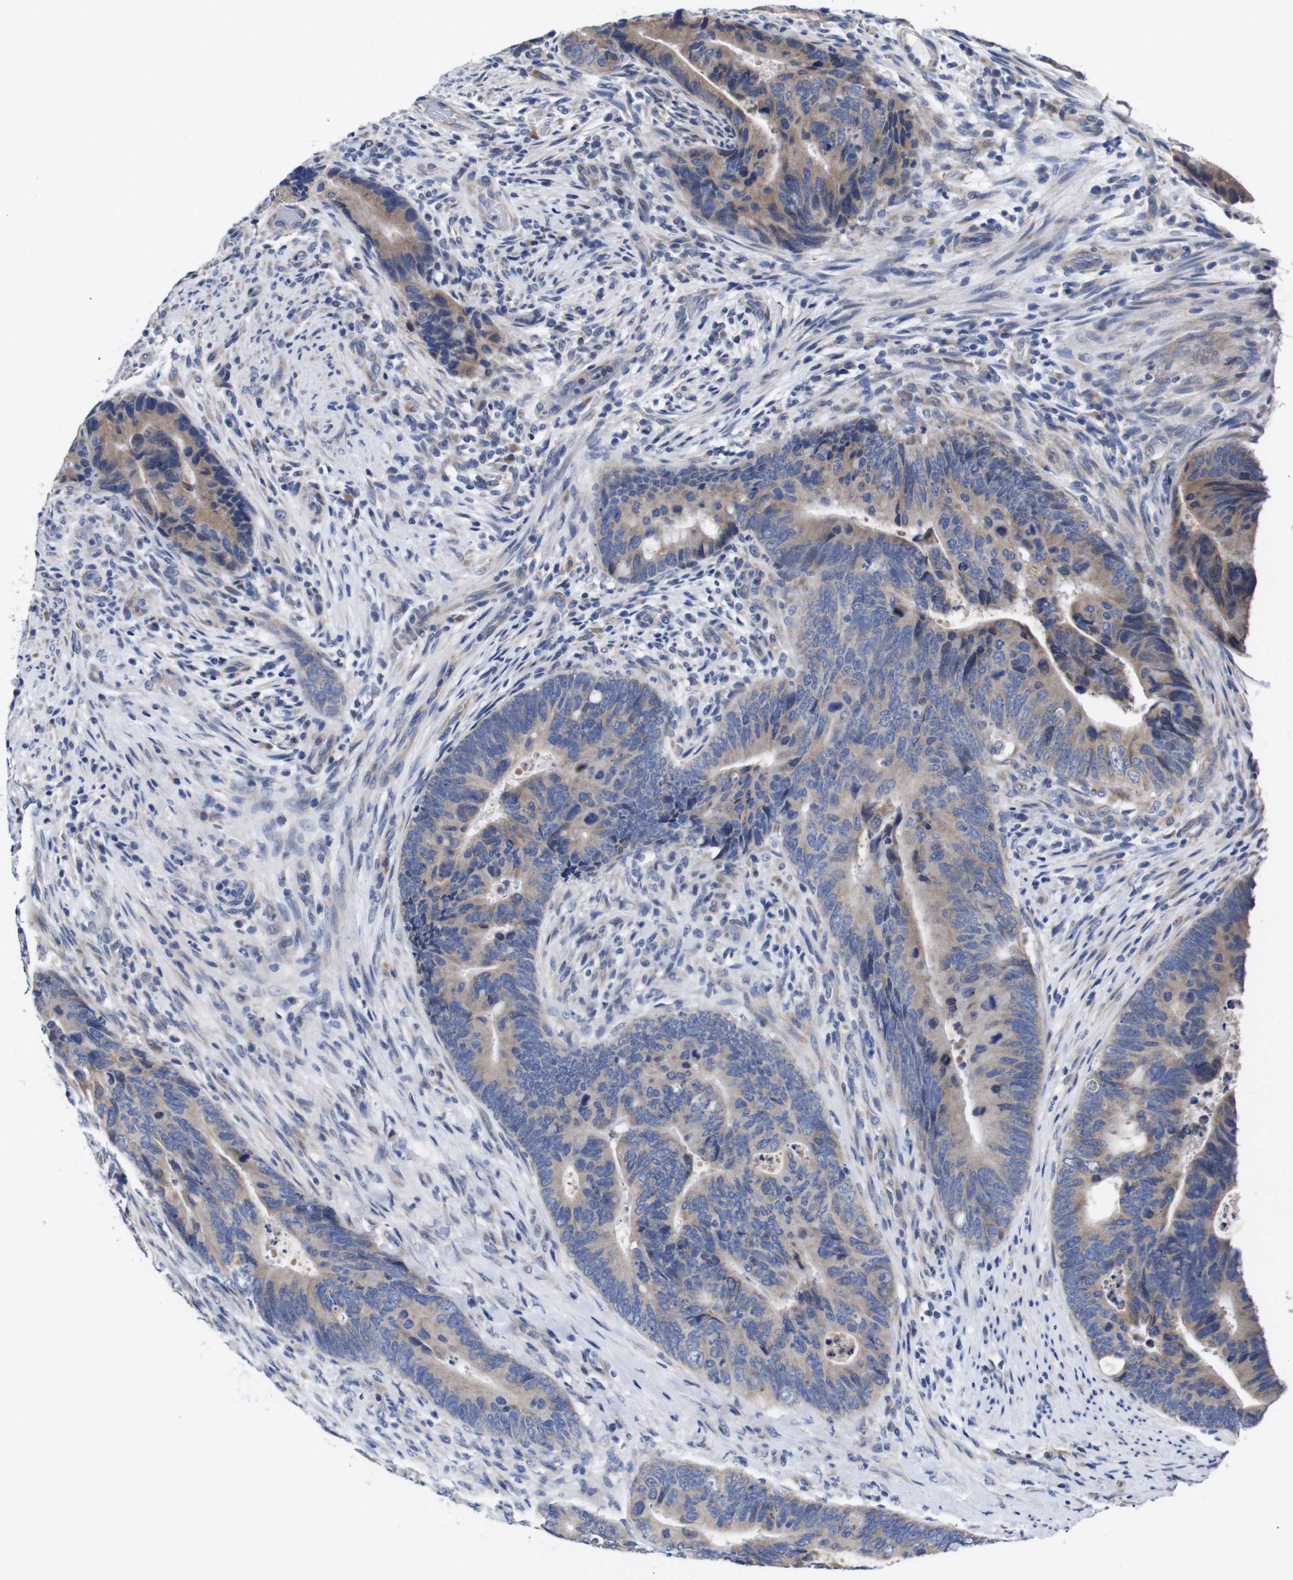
{"staining": {"intensity": "weak", "quantity": ">75%", "location": "cytoplasmic/membranous"}, "tissue": "colorectal cancer", "cell_type": "Tumor cells", "image_type": "cancer", "snomed": [{"axis": "morphology", "description": "Normal tissue, NOS"}, {"axis": "morphology", "description": "Adenocarcinoma, NOS"}, {"axis": "topography", "description": "Colon"}], "caption": "Colorectal cancer (adenocarcinoma) stained with DAB (3,3'-diaminobenzidine) immunohistochemistry (IHC) displays low levels of weak cytoplasmic/membranous staining in about >75% of tumor cells.", "gene": "OPN3", "patient": {"sex": "male", "age": 56}}